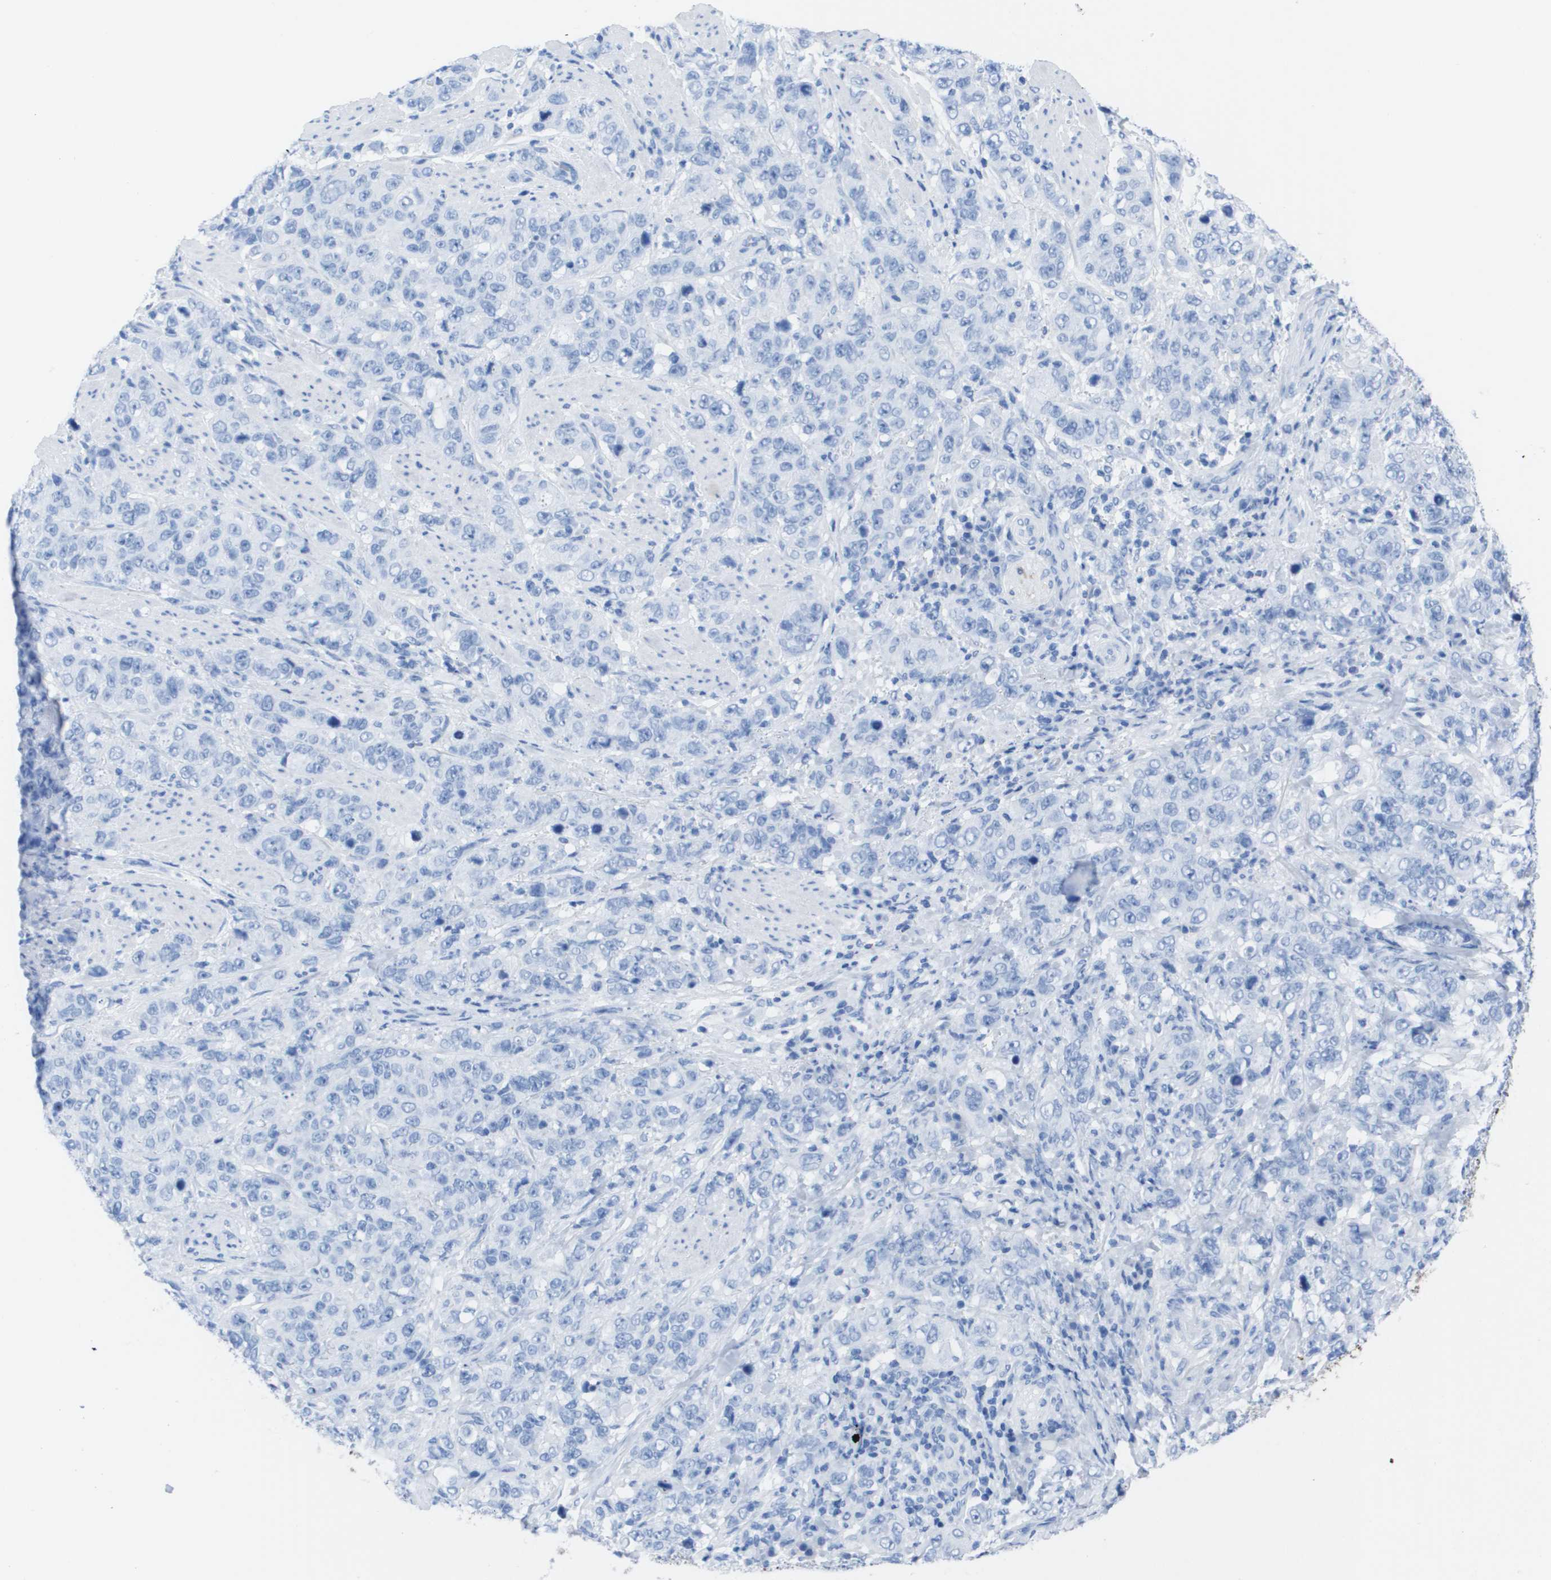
{"staining": {"intensity": "negative", "quantity": "none", "location": "none"}, "tissue": "stomach cancer", "cell_type": "Tumor cells", "image_type": "cancer", "snomed": [{"axis": "morphology", "description": "Adenocarcinoma, NOS"}, {"axis": "topography", "description": "Stomach"}], "caption": "IHC photomicrograph of human stomach adenocarcinoma stained for a protein (brown), which exhibits no expression in tumor cells.", "gene": "KCNA3", "patient": {"sex": "male", "age": 48}}